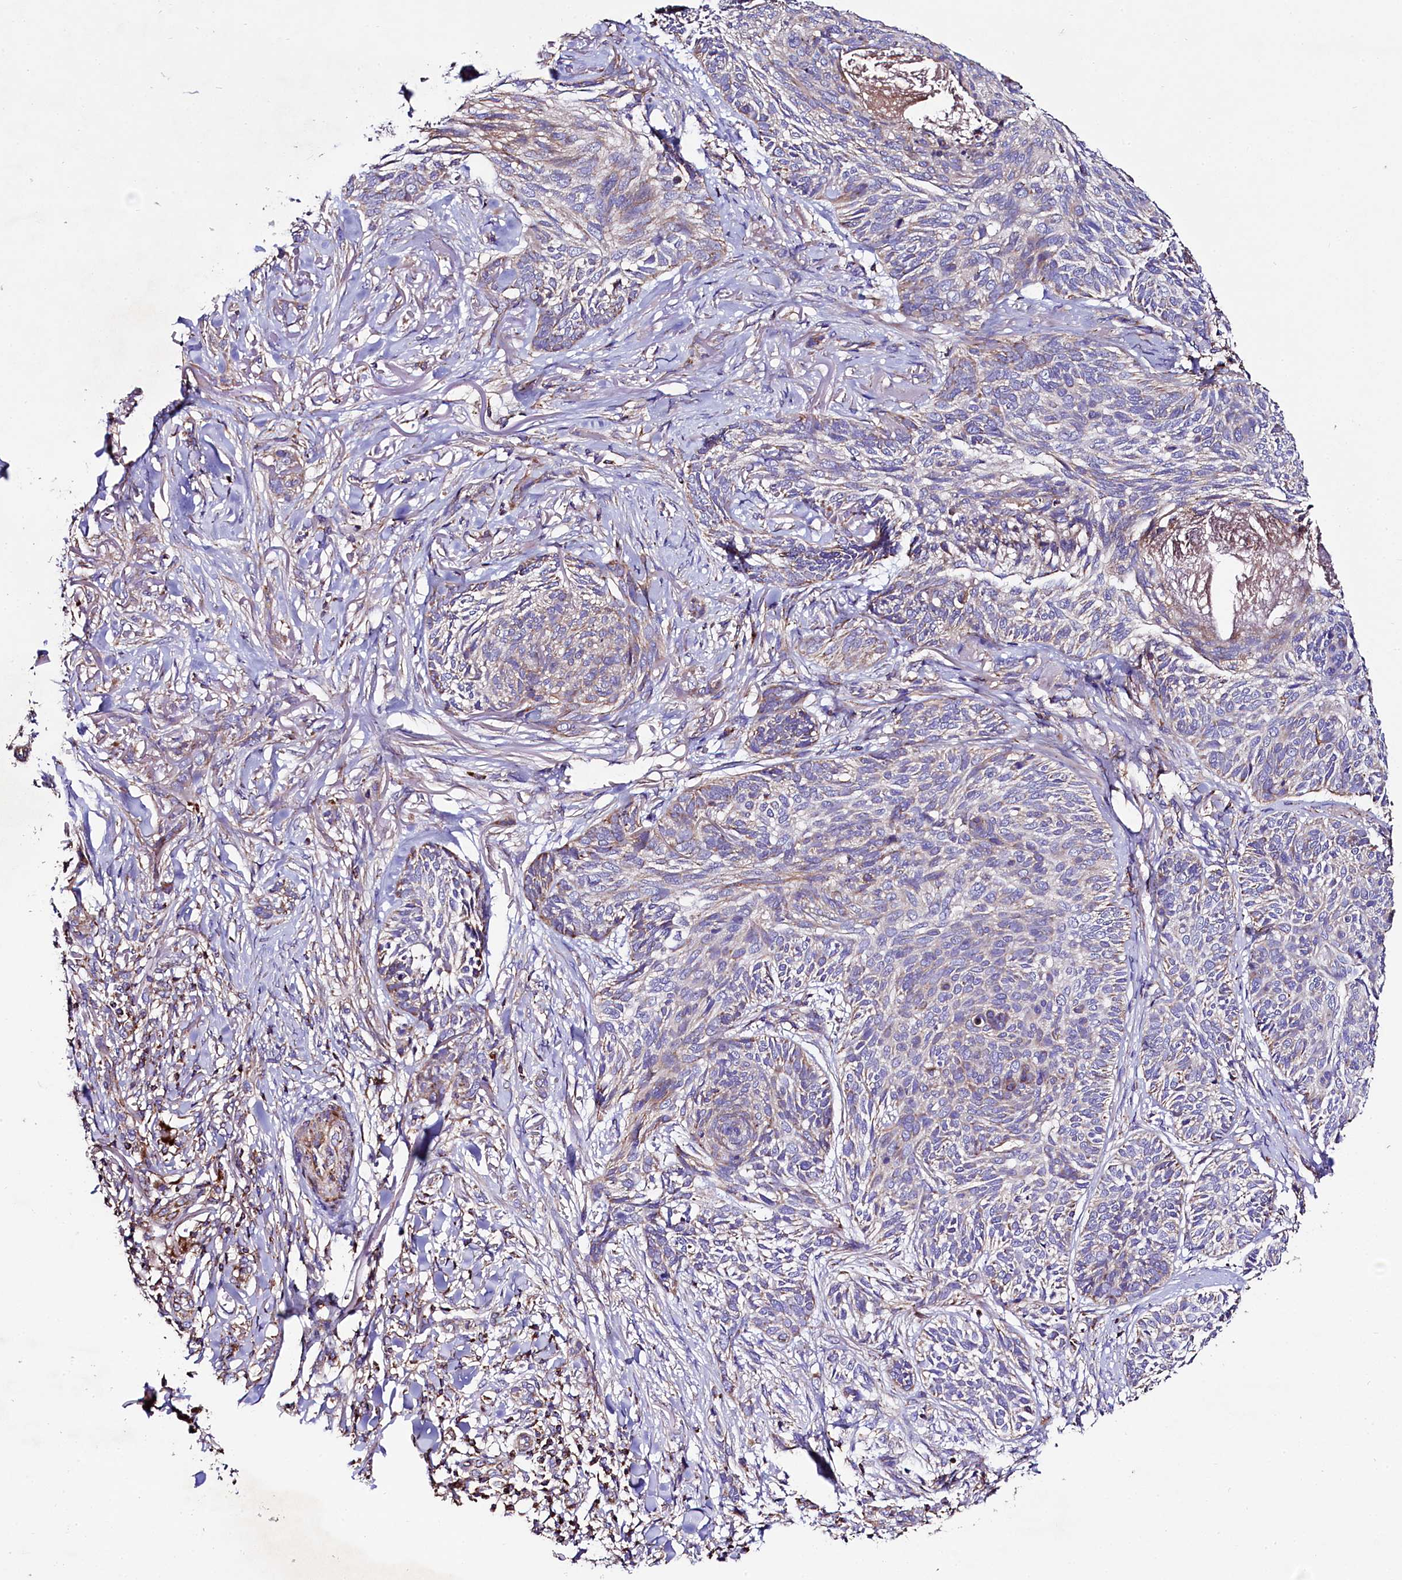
{"staining": {"intensity": "negative", "quantity": "none", "location": "none"}, "tissue": "skin cancer", "cell_type": "Tumor cells", "image_type": "cancer", "snomed": [{"axis": "morphology", "description": "Normal tissue, NOS"}, {"axis": "morphology", "description": "Basal cell carcinoma"}, {"axis": "topography", "description": "Skin"}], "caption": "High magnification brightfield microscopy of skin cancer stained with DAB (brown) and counterstained with hematoxylin (blue): tumor cells show no significant expression. (DAB immunohistochemistry (IHC) visualized using brightfield microscopy, high magnification).", "gene": "CLYBL", "patient": {"sex": "male", "age": 66}}